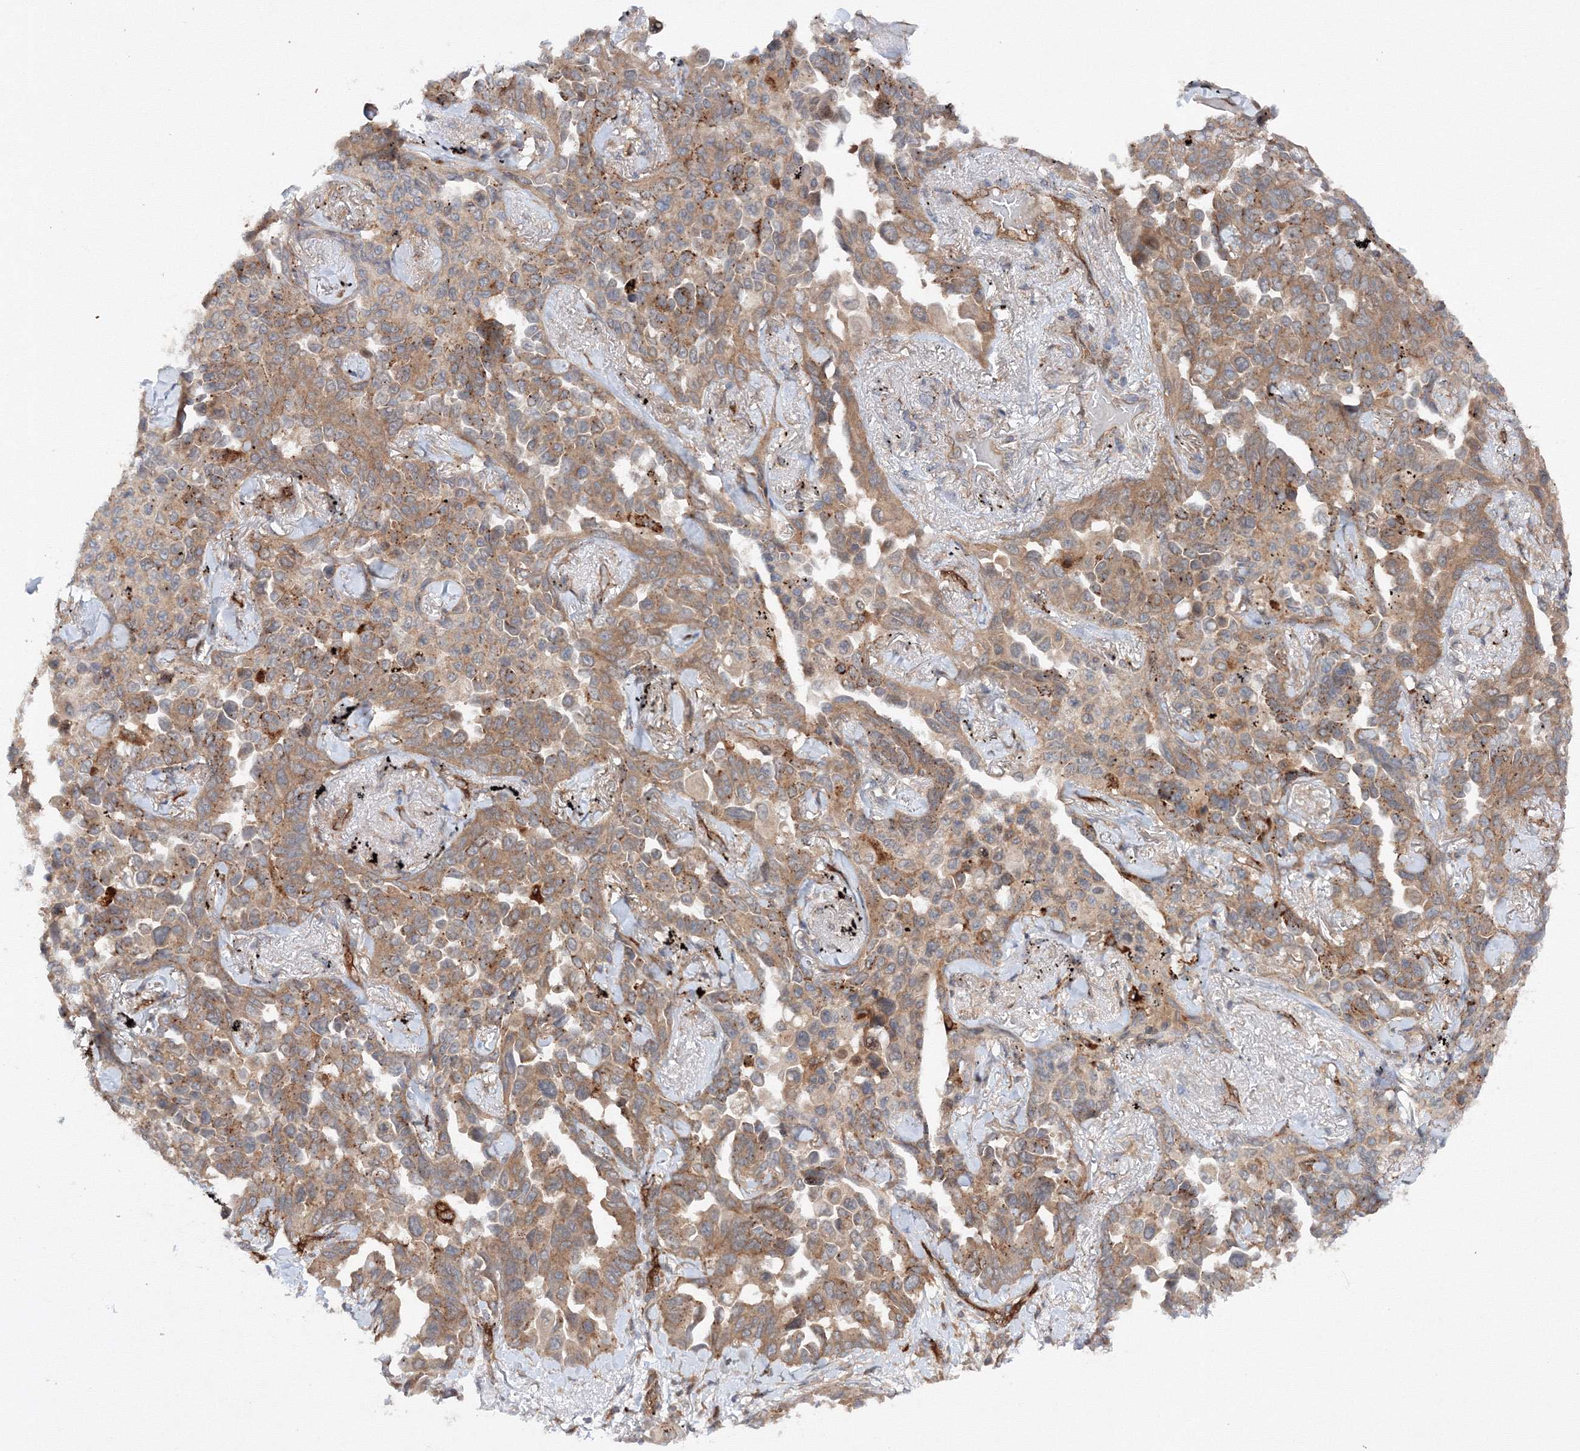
{"staining": {"intensity": "moderate", "quantity": ">75%", "location": "cytoplasmic/membranous"}, "tissue": "lung cancer", "cell_type": "Tumor cells", "image_type": "cancer", "snomed": [{"axis": "morphology", "description": "Adenocarcinoma, NOS"}, {"axis": "topography", "description": "Lung"}], "caption": "IHC micrograph of neoplastic tissue: lung cancer (adenocarcinoma) stained using immunohistochemistry displays medium levels of moderate protein expression localized specifically in the cytoplasmic/membranous of tumor cells, appearing as a cytoplasmic/membranous brown color.", "gene": "DCTD", "patient": {"sex": "female", "age": 67}}